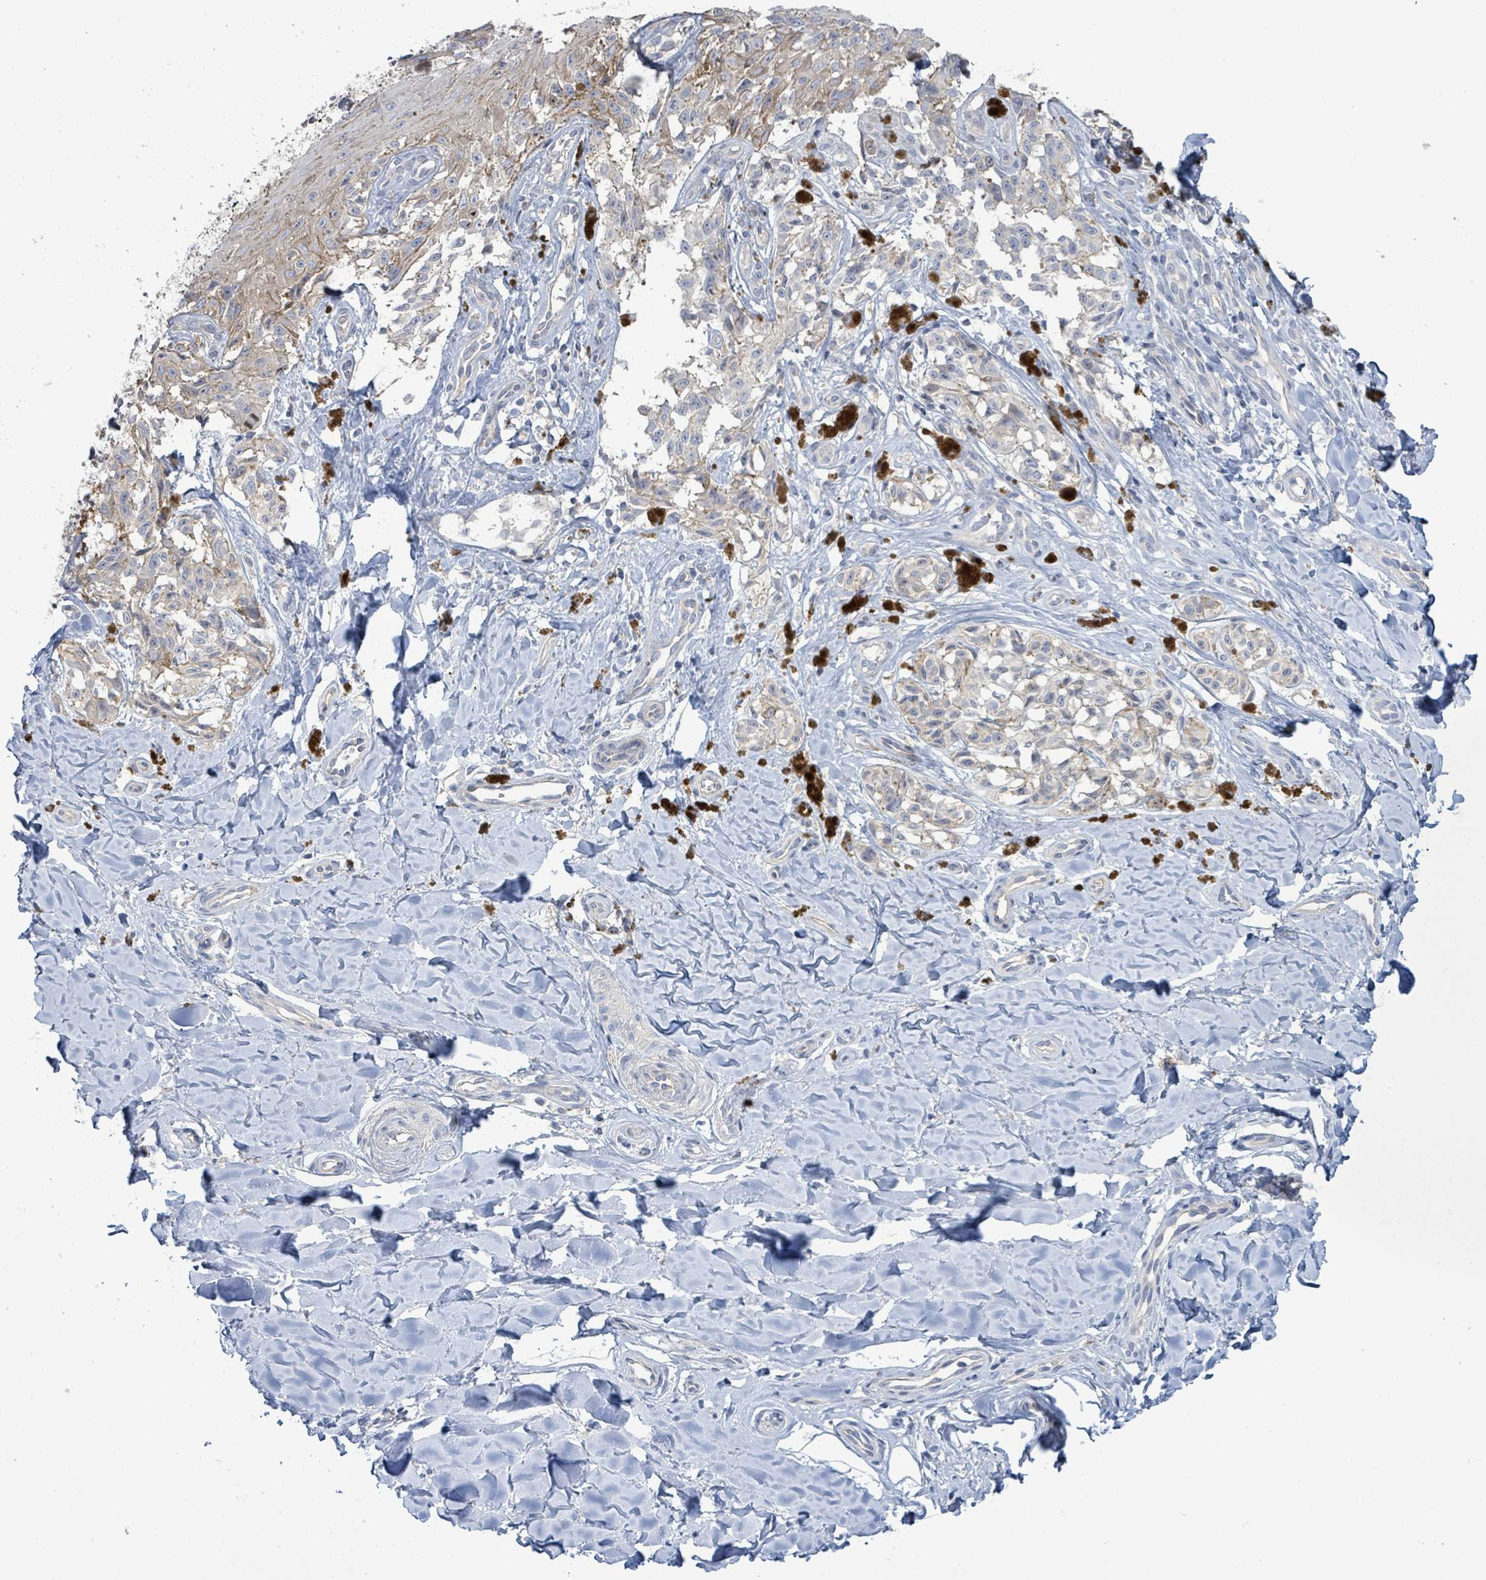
{"staining": {"intensity": "weak", "quantity": "25%-75%", "location": "cytoplasmic/membranous"}, "tissue": "melanoma", "cell_type": "Tumor cells", "image_type": "cancer", "snomed": [{"axis": "morphology", "description": "Malignant melanoma, NOS"}, {"axis": "topography", "description": "Skin"}], "caption": "This histopathology image reveals melanoma stained with IHC to label a protein in brown. The cytoplasmic/membranous of tumor cells show weak positivity for the protein. Nuclei are counter-stained blue.", "gene": "KRAS", "patient": {"sex": "female", "age": 65}}